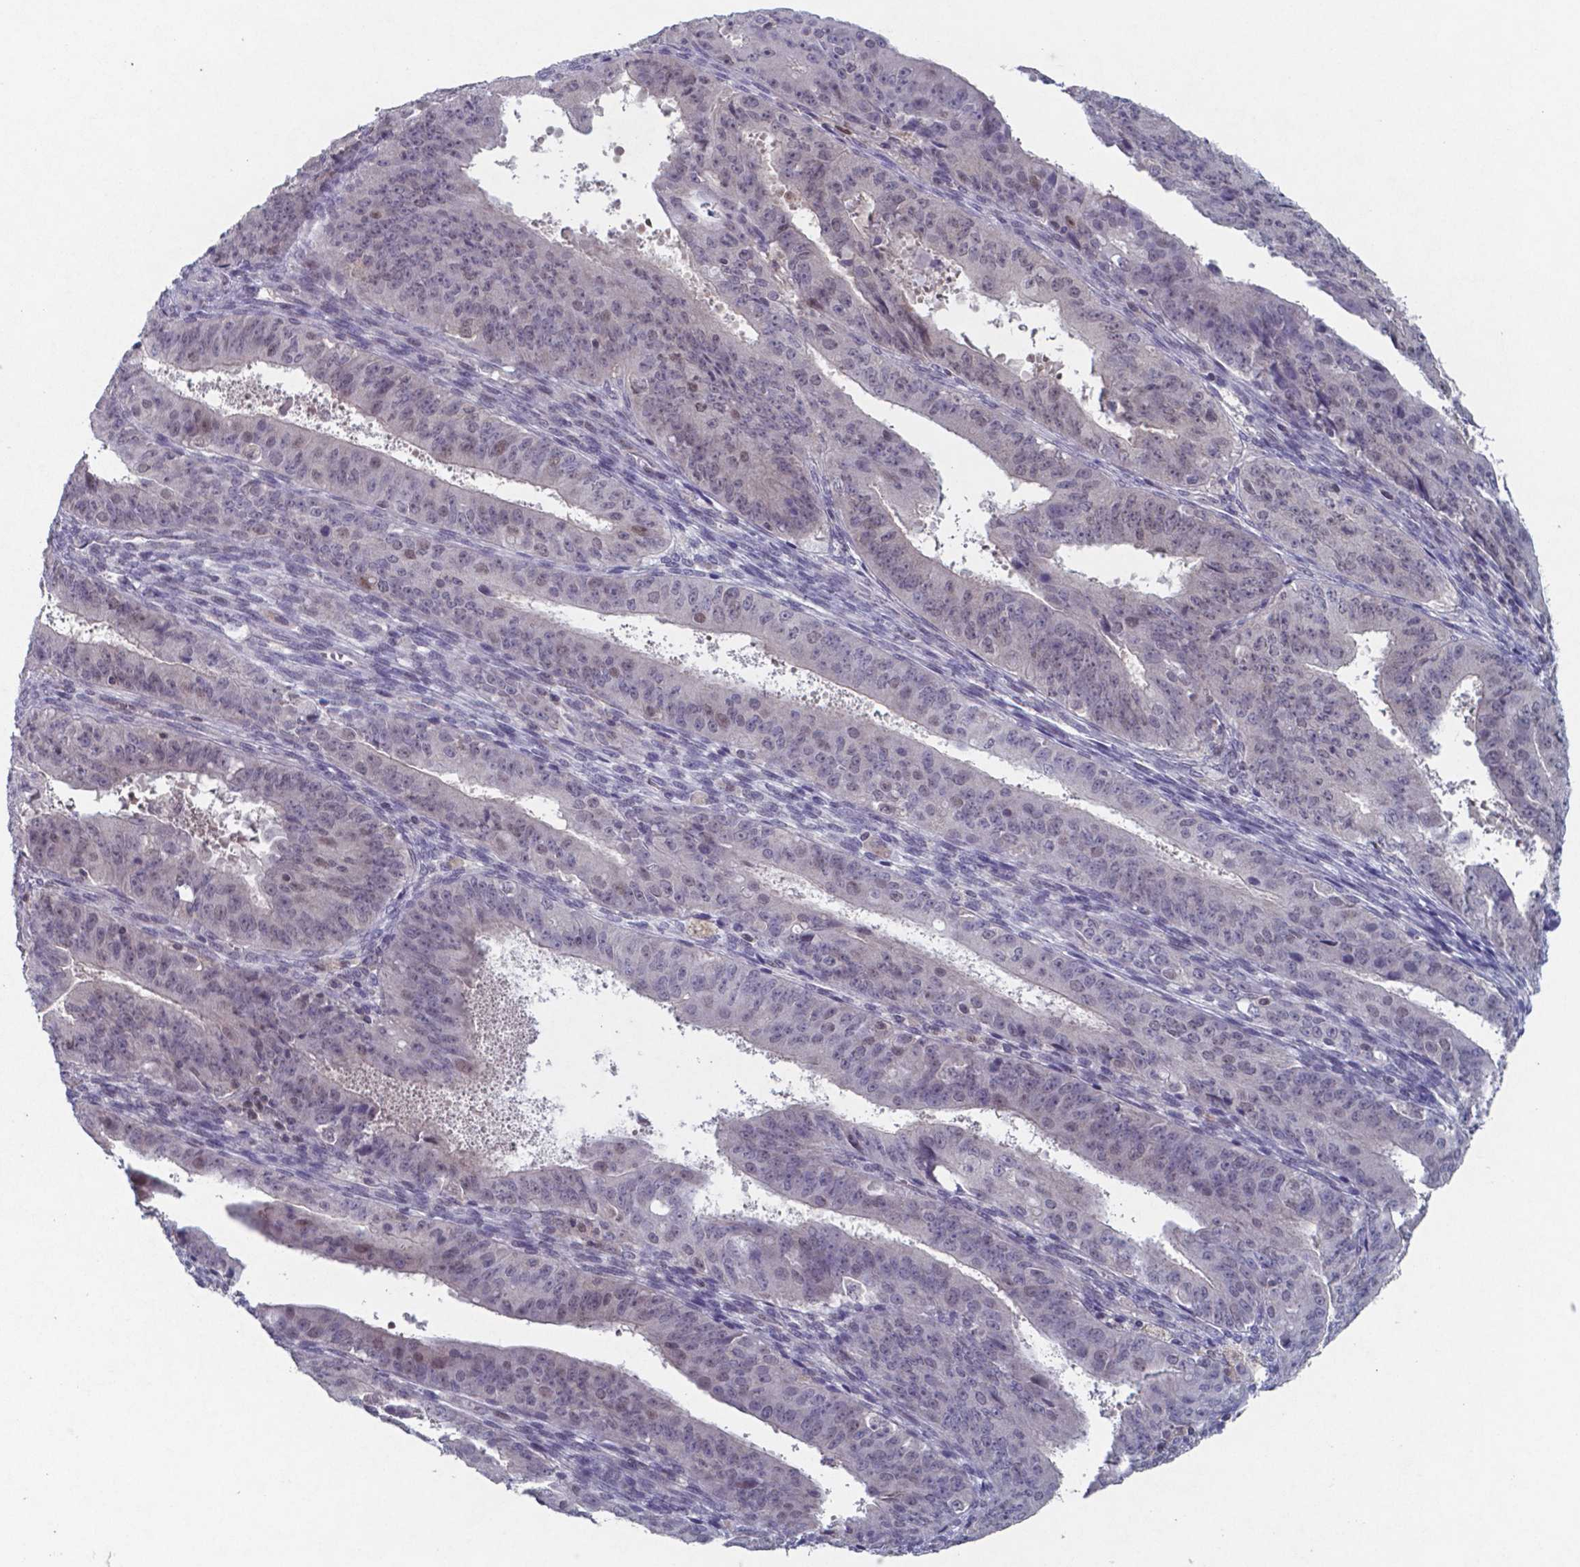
{"staining": {"intensity": "weak", "quantity": "<25%", "location": "nuclear"}, "tissue": "ovarian cancer", "cell_type": "Tumor cells", "image_type": "cancer", "snomed": [{"axis": "morphology", "description": "Carcinoma, endometroid"}, {"axis": "topography", "description": "Ovary"}], "caption": "This image is of endometroid carcinoma (ovarian) stained with IHC to label a protein in brown with the nuclei are counter-stained blue. There is no expression in tumor cells.", "gene": "TDP2", "patient": {"sex": "female", "age": 42}}